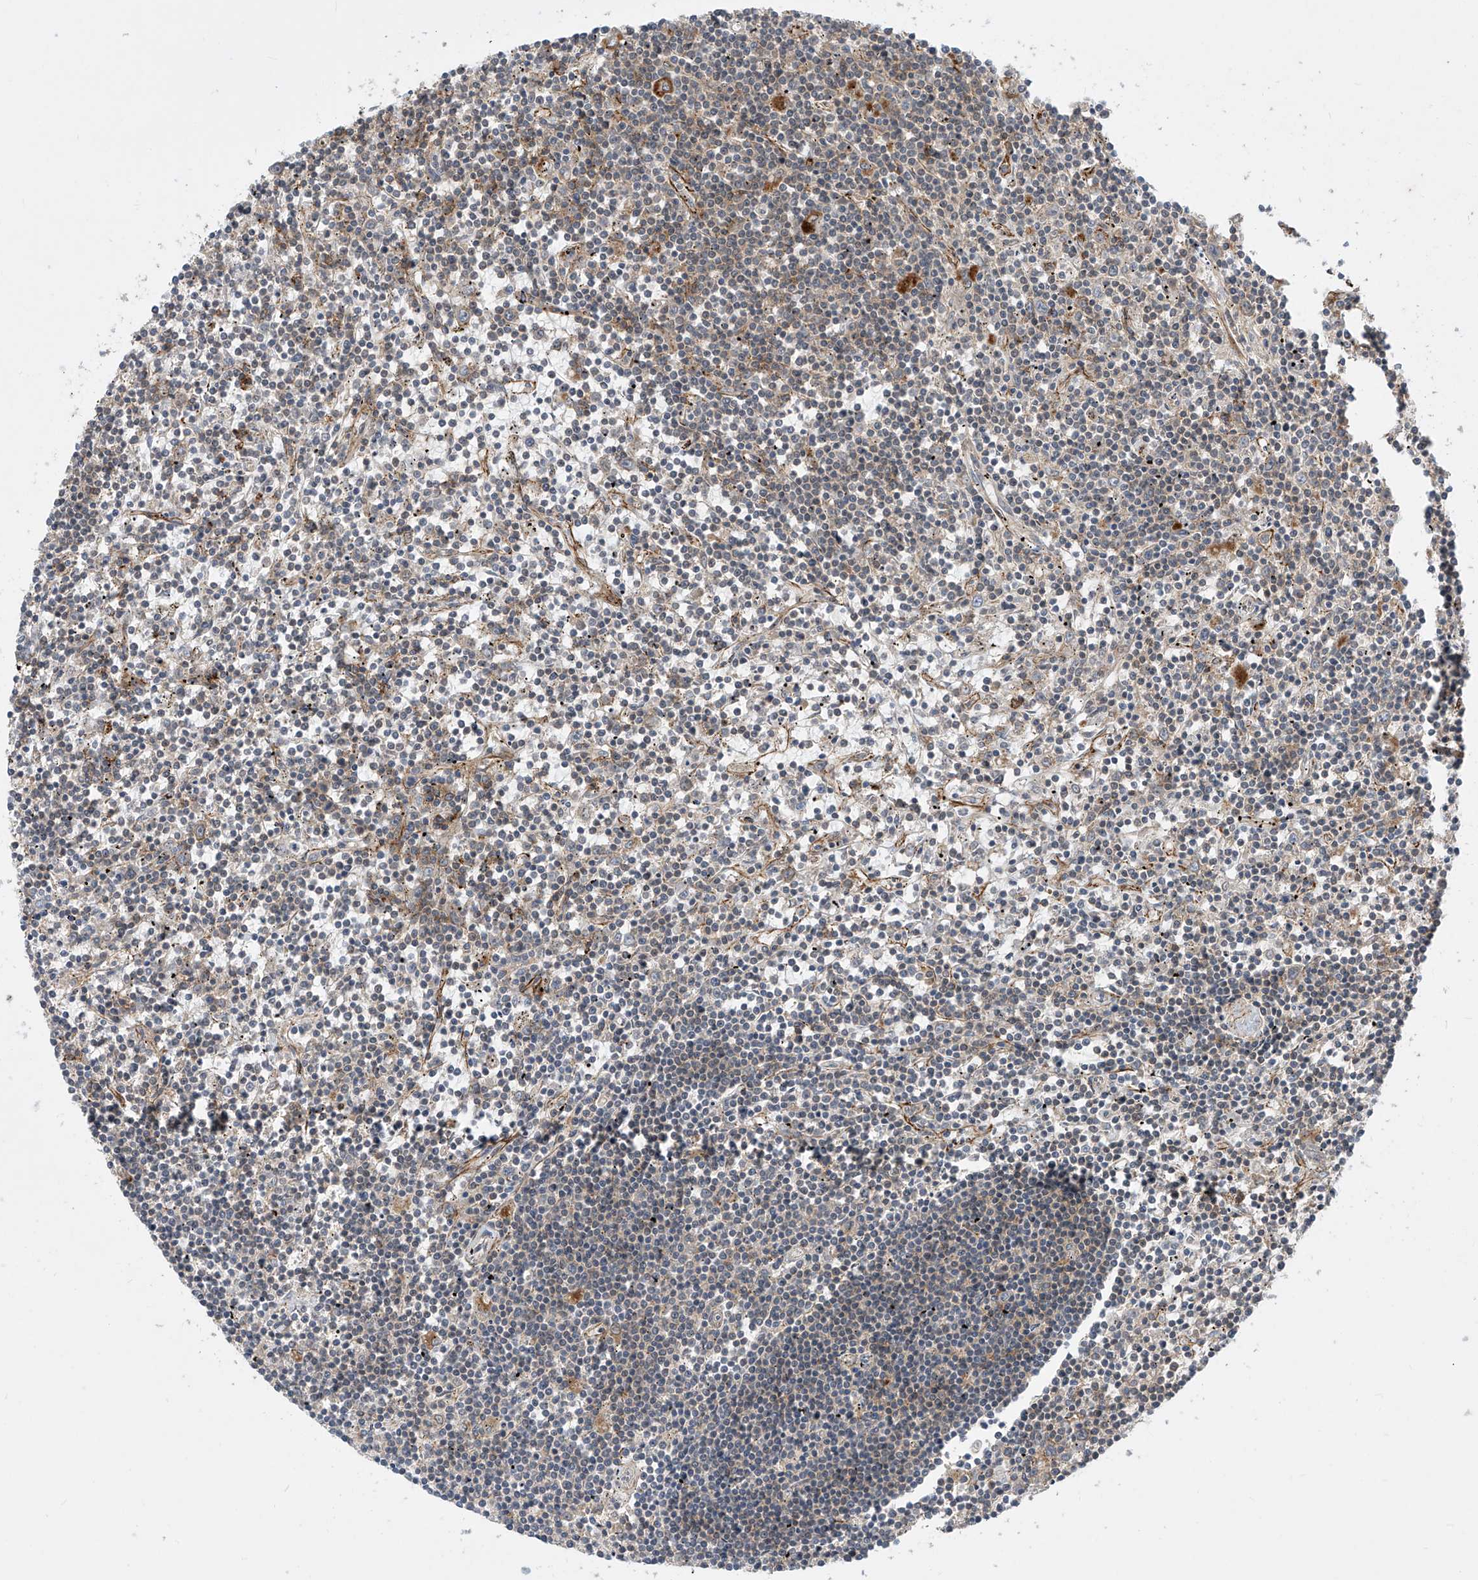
{"staining": {"intensity": "weak", "quantity": "<25%", "location": "cytoplasmic/membranous"}, "tissue": "lymphoma", "cell_type": "Tumor cells", "image_type": "cancer", "snomed": [{"axis": "morphology", "description": "Malignant lymphoma, non-Hodgkin's type, Low grade"}, {"axis": "topography", "description": "Spleen"}], "caption": "This is a photomicrograph of immunohistochemistry (IHC) staining of lymphoma, which shows no staining in tumor cells.", "gene": "LAGE3", "patient": {"sex": "male", "age": 76}}